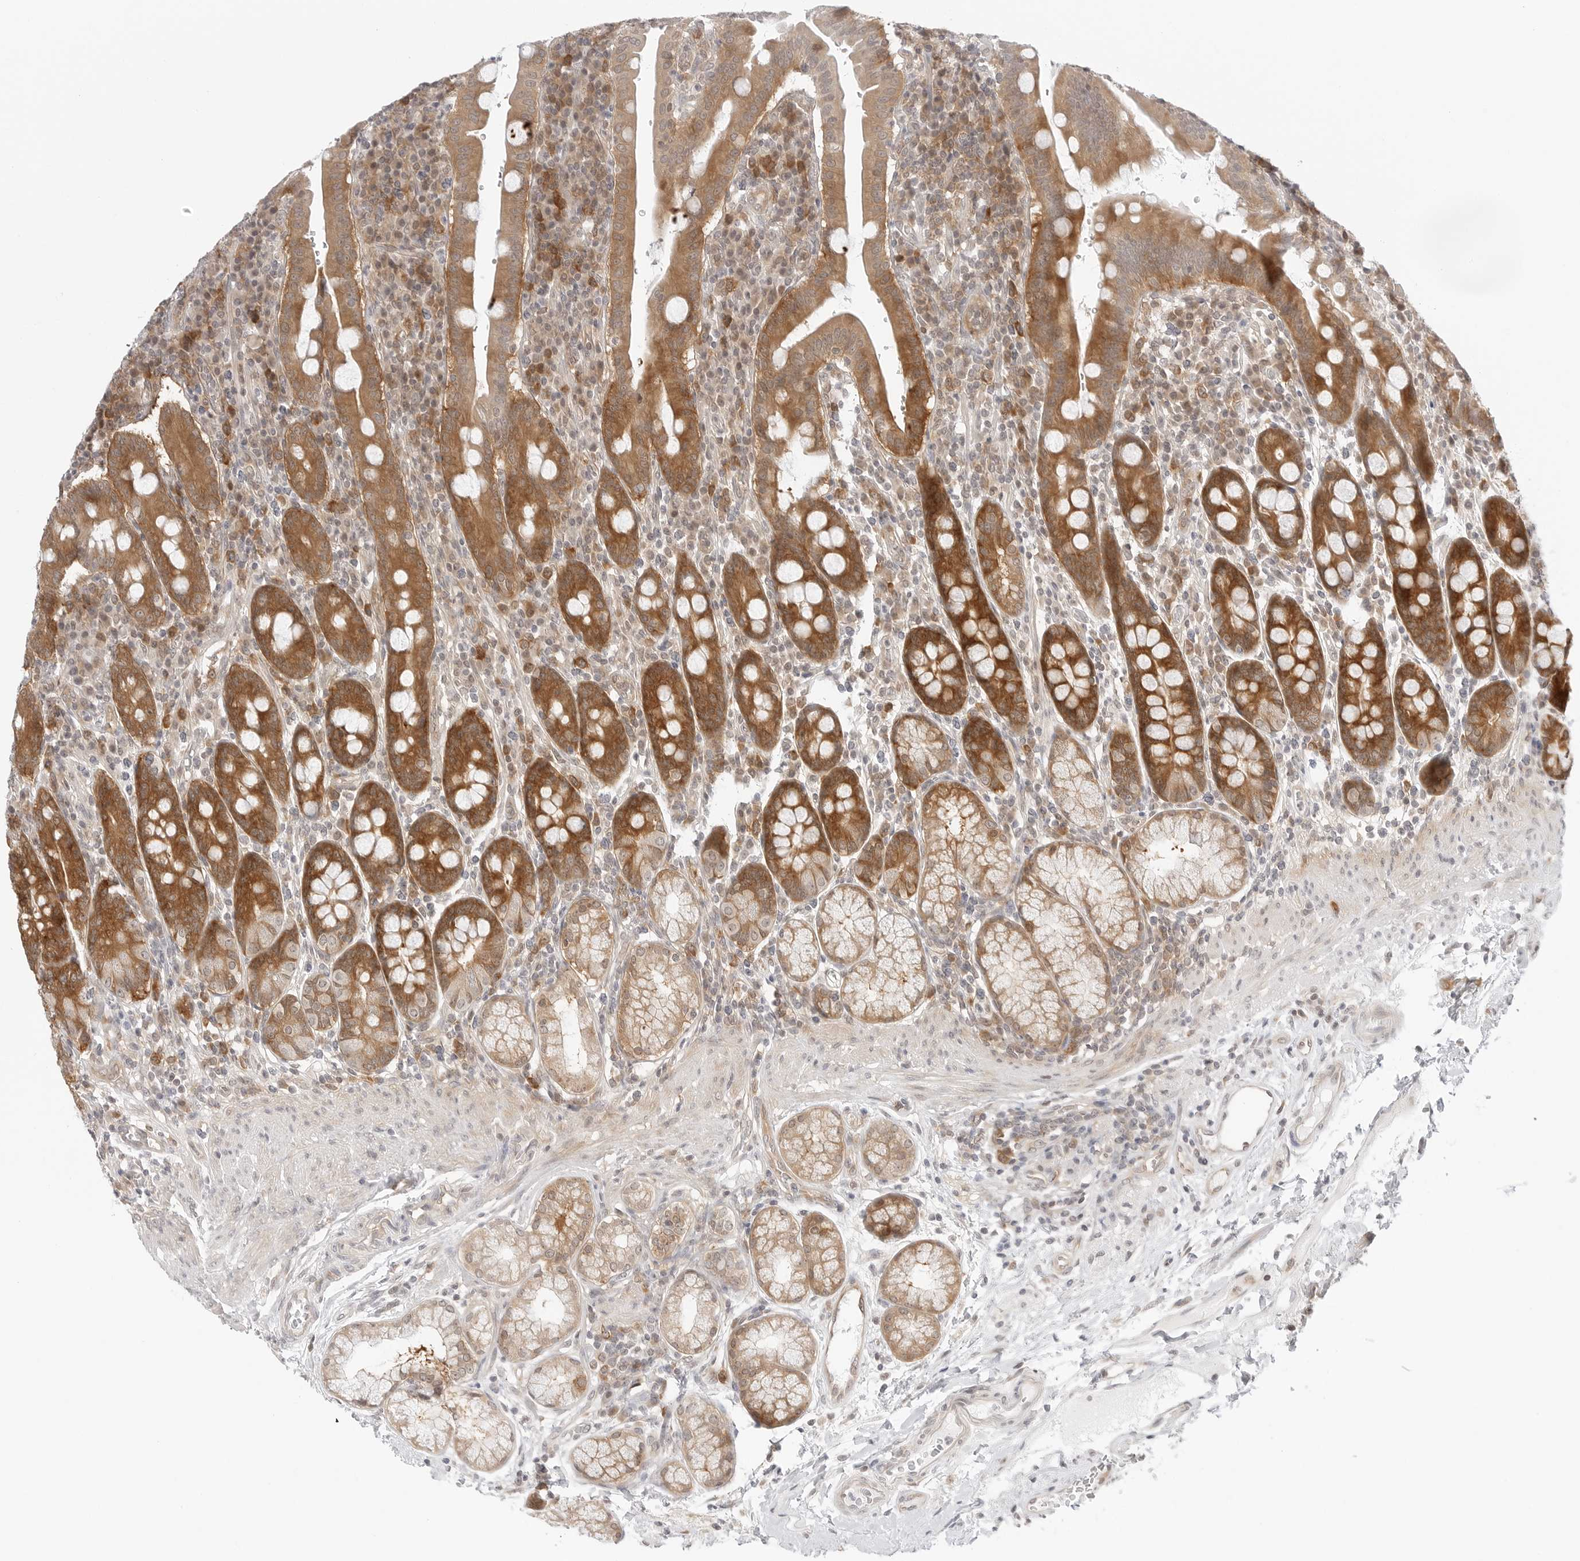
{"staining": {"intensity": "moderate", "quantity": ">75%", "location": "cytoplasmic/membranous"}, "tissue": "duodenum", "cell_type": "Glandular cells", "image_type": "normal", "snomed": [{"axis": "morphology", "description": "Normal tissue, NOS"}, {"axis": "morphology", "description": "Adenocarcinoma, NOS"}, {"axis": "topography", "description": "Pancreas"}, {"axis": "topography", "description": "Duodenum"}], "caption": "Immunohistochemical staining of normal human duodenum exhibits >75% levels of moderate cytoplasmic/membranous protein staining in approximately >75% of glandular cells. The protein of interest is stained brown, and the nuclei are stained in blue (DAB (3,3'-diaminobenzidine) IHC with brightfield microscopy, high magnification).", "gene": "NUDC", "patient": {"sex": "male", "age": 50}}